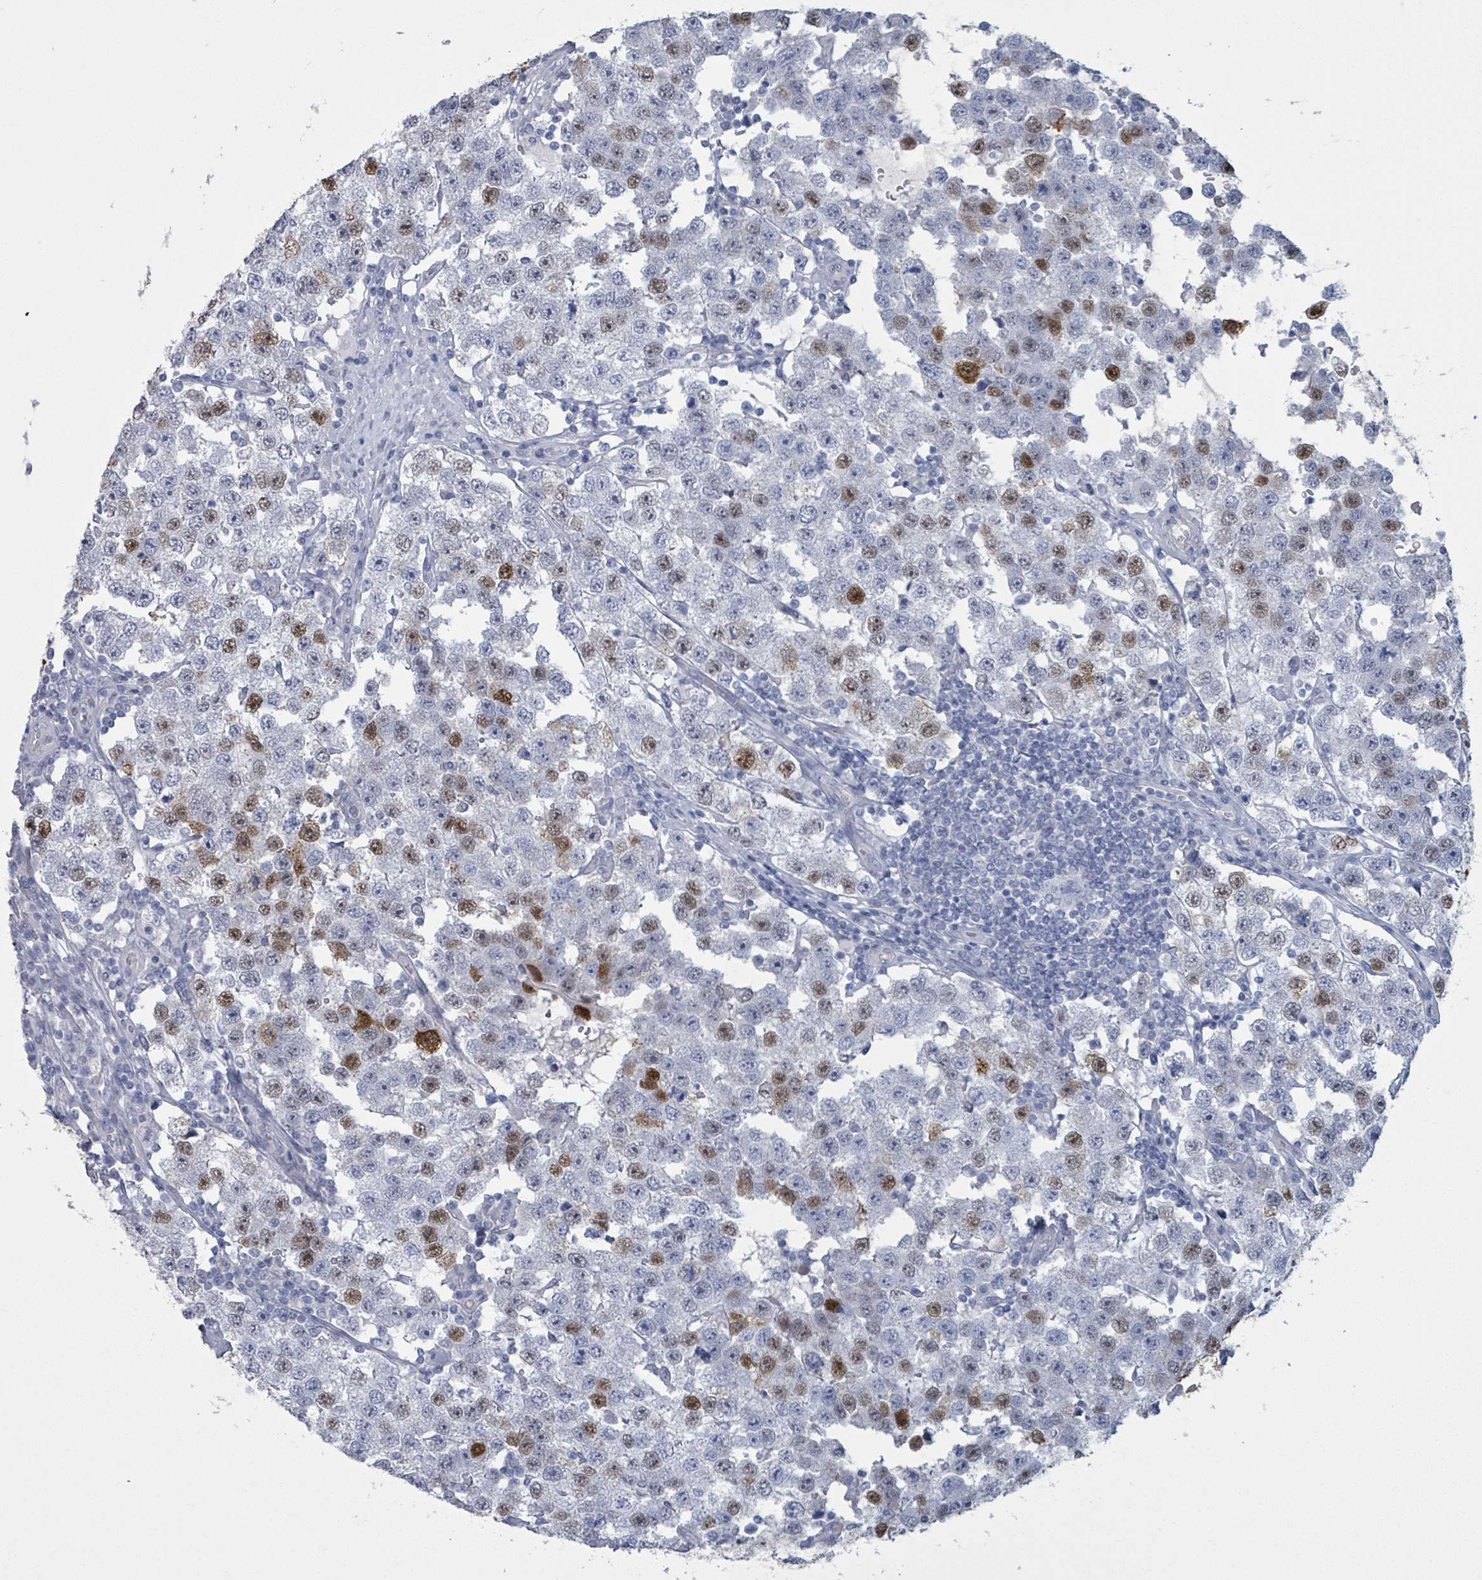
{"staining": {"intensity": "moderate", "quantity": "<25%", "location": "nuclear"}, "tissue": "testis cancer", "cell_type": "Tumor cells", "image_type": "cancer", "snomed": [{"axis": "morphology", "description": "Seminoma, NOS"}, {"axis": "topography", "description": "Testis"}], "caption": "Protein expression analysis of human seminoma (testis) reveals moderate nuclear expression in about <25% of tumor cells. (Stains: DAB in brown, nuclei in blue, Microscopy: brightfield microscopy at high magnification).", "gene": "CT45A5", "patient": {"sex": "male", "age": 34}}